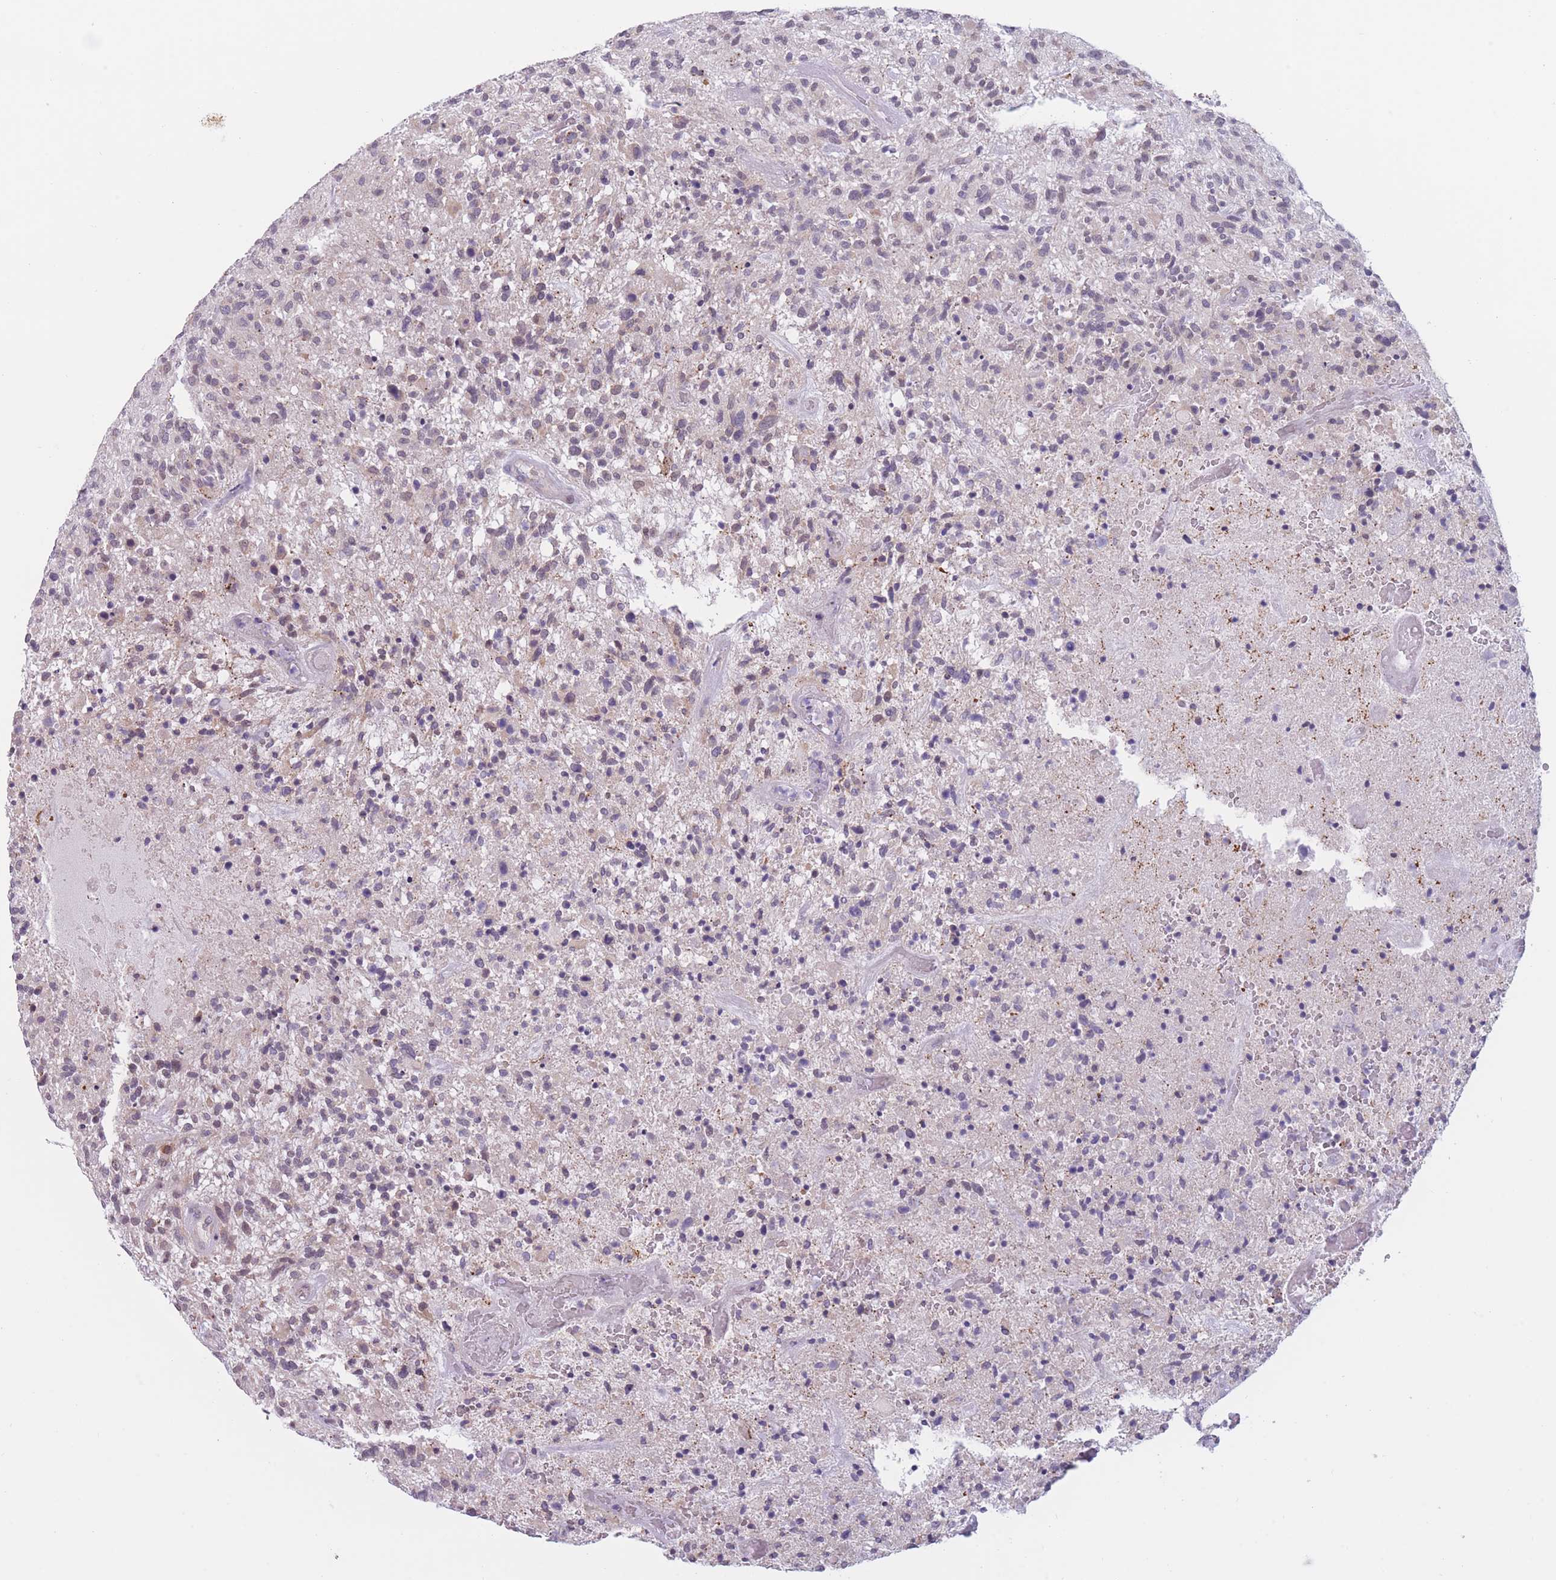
{"staining": {"intensity": "negative", "quantity": "none", "location": "none"}, "tissue": "glioma", "cell_type": "Tumor cells", "image_type": "cancer", "snomed": [{"axis": "morphology", "description": "Glioma, malignant, High grade"}, {"axis": "topography", "description": "Brain"}], "caption": "High power microscopy micrograph of an immunohistochemistry (IHC) histopathology image of glioma, revealing no significant expression in tumor cells.", "gene": "COL27A1", "patient": {"sex": "male", "age": 47}}